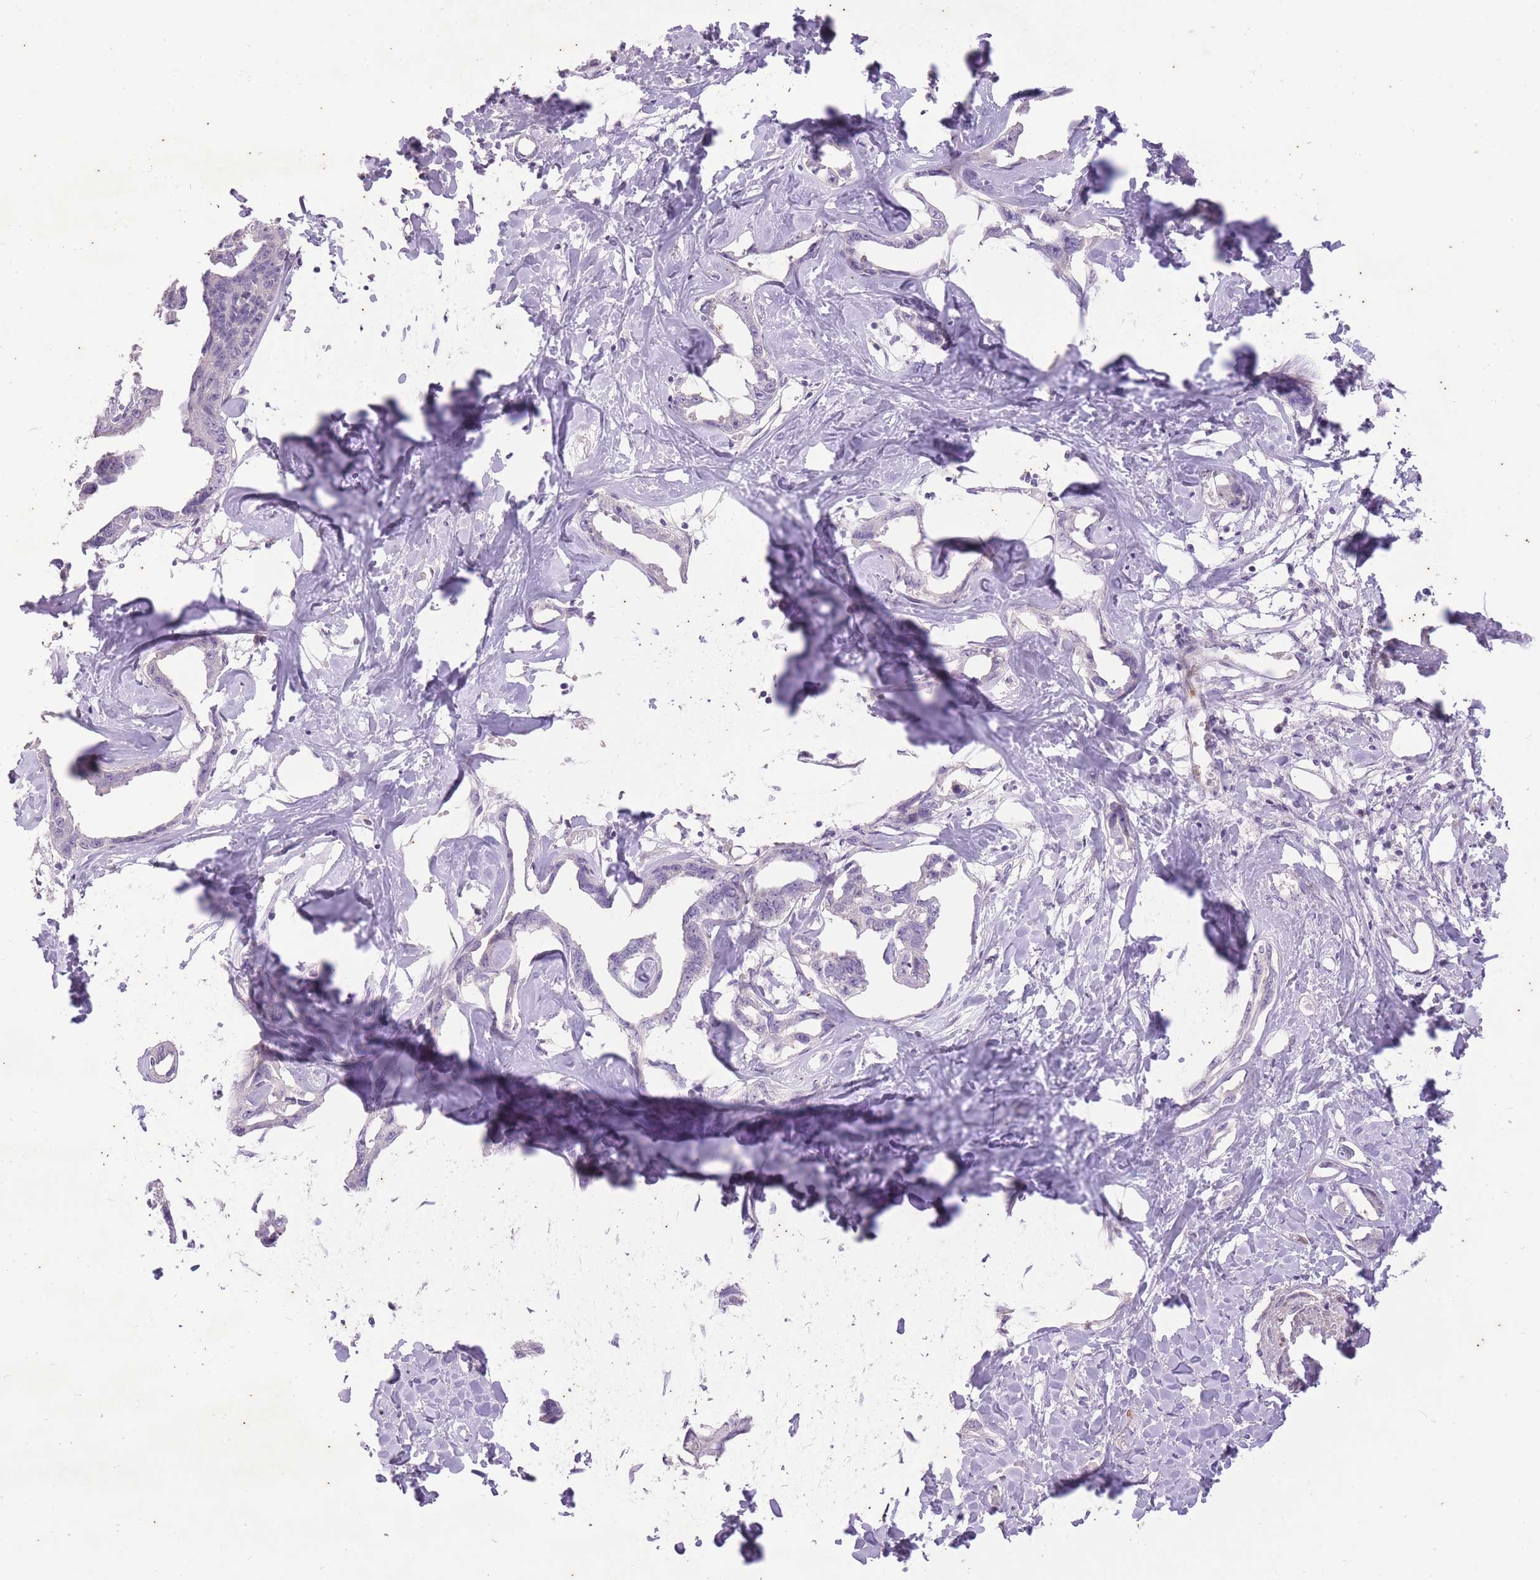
{"staining": {"intensity": "negative", "quantity": "none", "location": "none"}, "tissue": "liver cancer", "cell_type": "Tumor cells", "image_type": "cancer", "snomed": [{"axis": "morphology", "description": "Cholangiocarcinoma"}, {"axis": "topography", "description": "Liver"}], "caption": "Tumor cells show no significant protein staining in liver cholangiocarcinoma.", "gene": "CNTNAP3", "patient": {"sex": "male", "age": 59}}